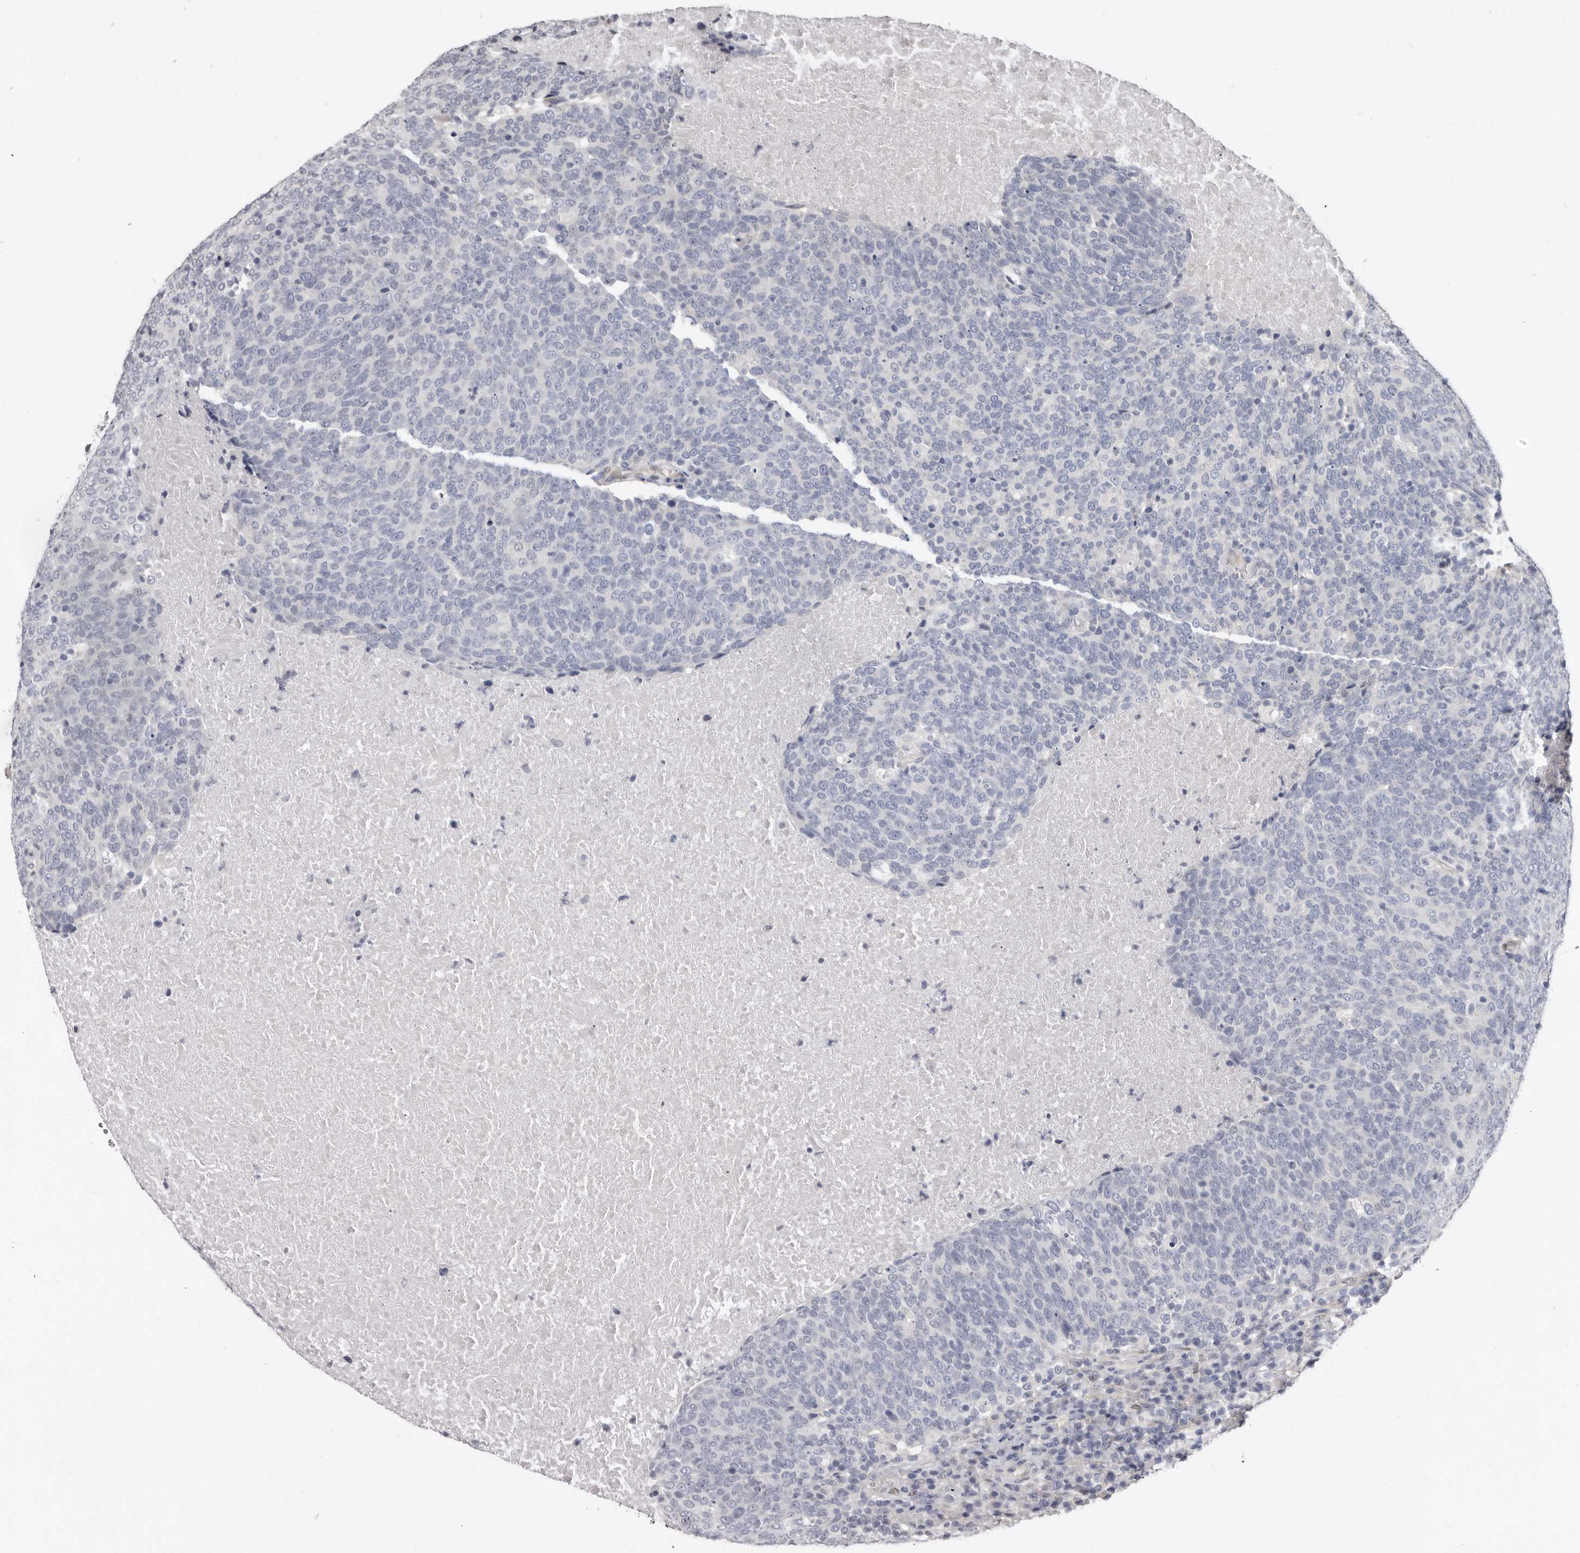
{"staining": {"intensity": "negative", "quantity": "none", "location": "none"}, "tissue": "head and neck cancer", "cell_type": "Tumor cells", "image_type": "cancer", "snomed": [{"axis": "morphology", "description": "Squamous cell carcinoma, NOS"}, {"axis": "morphology", "description": "Squamous cell carcinoma, metastatic, NOS"}, {"axis": "topography", "description": "Lymph node"}, {"axis": "topography", "description": "Head-Neck"}], "caption": "IHC of human head and neck cancer shows no expression in tumor cells.", "gene": "KHDRBS2", "patient": {"sex": "male", "age": 62}}